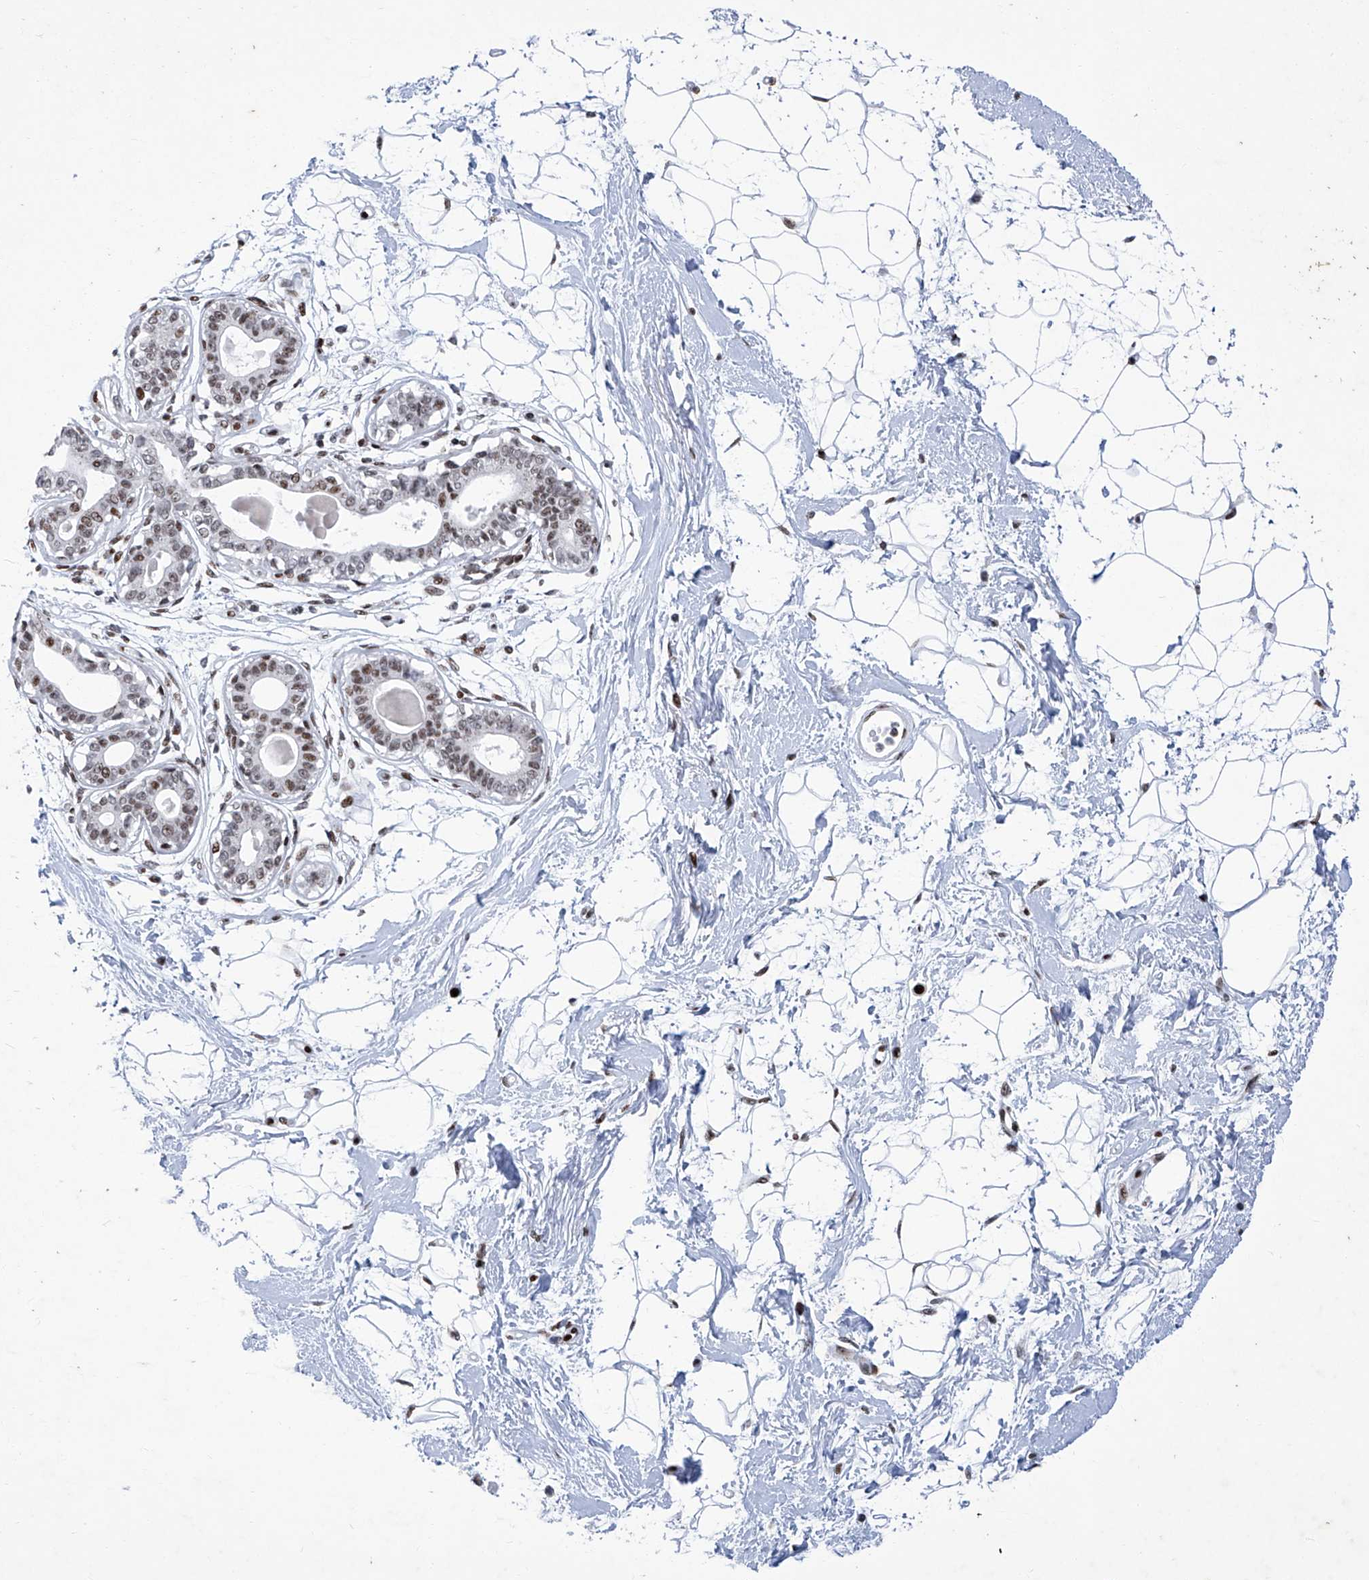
{"staining": {"intensity": "strong", "quantity": ">75%", "location": "nuclear"}, "tissue": "breast", "cell_type": "Adipocytes", "image_type": "normal", "snomed": [{"axis": "morphology", "description": "Normal tissue, NOS"}, {"axis": "topography", "description": "Breast"}], "caption": "Breast stained with DAB immunohistochemistry displays high levels of strong nuclear positivity in approximately >75% of adipocytes.", "gene": "HEY2", "patient": {"sex": "female", "age": 45}}